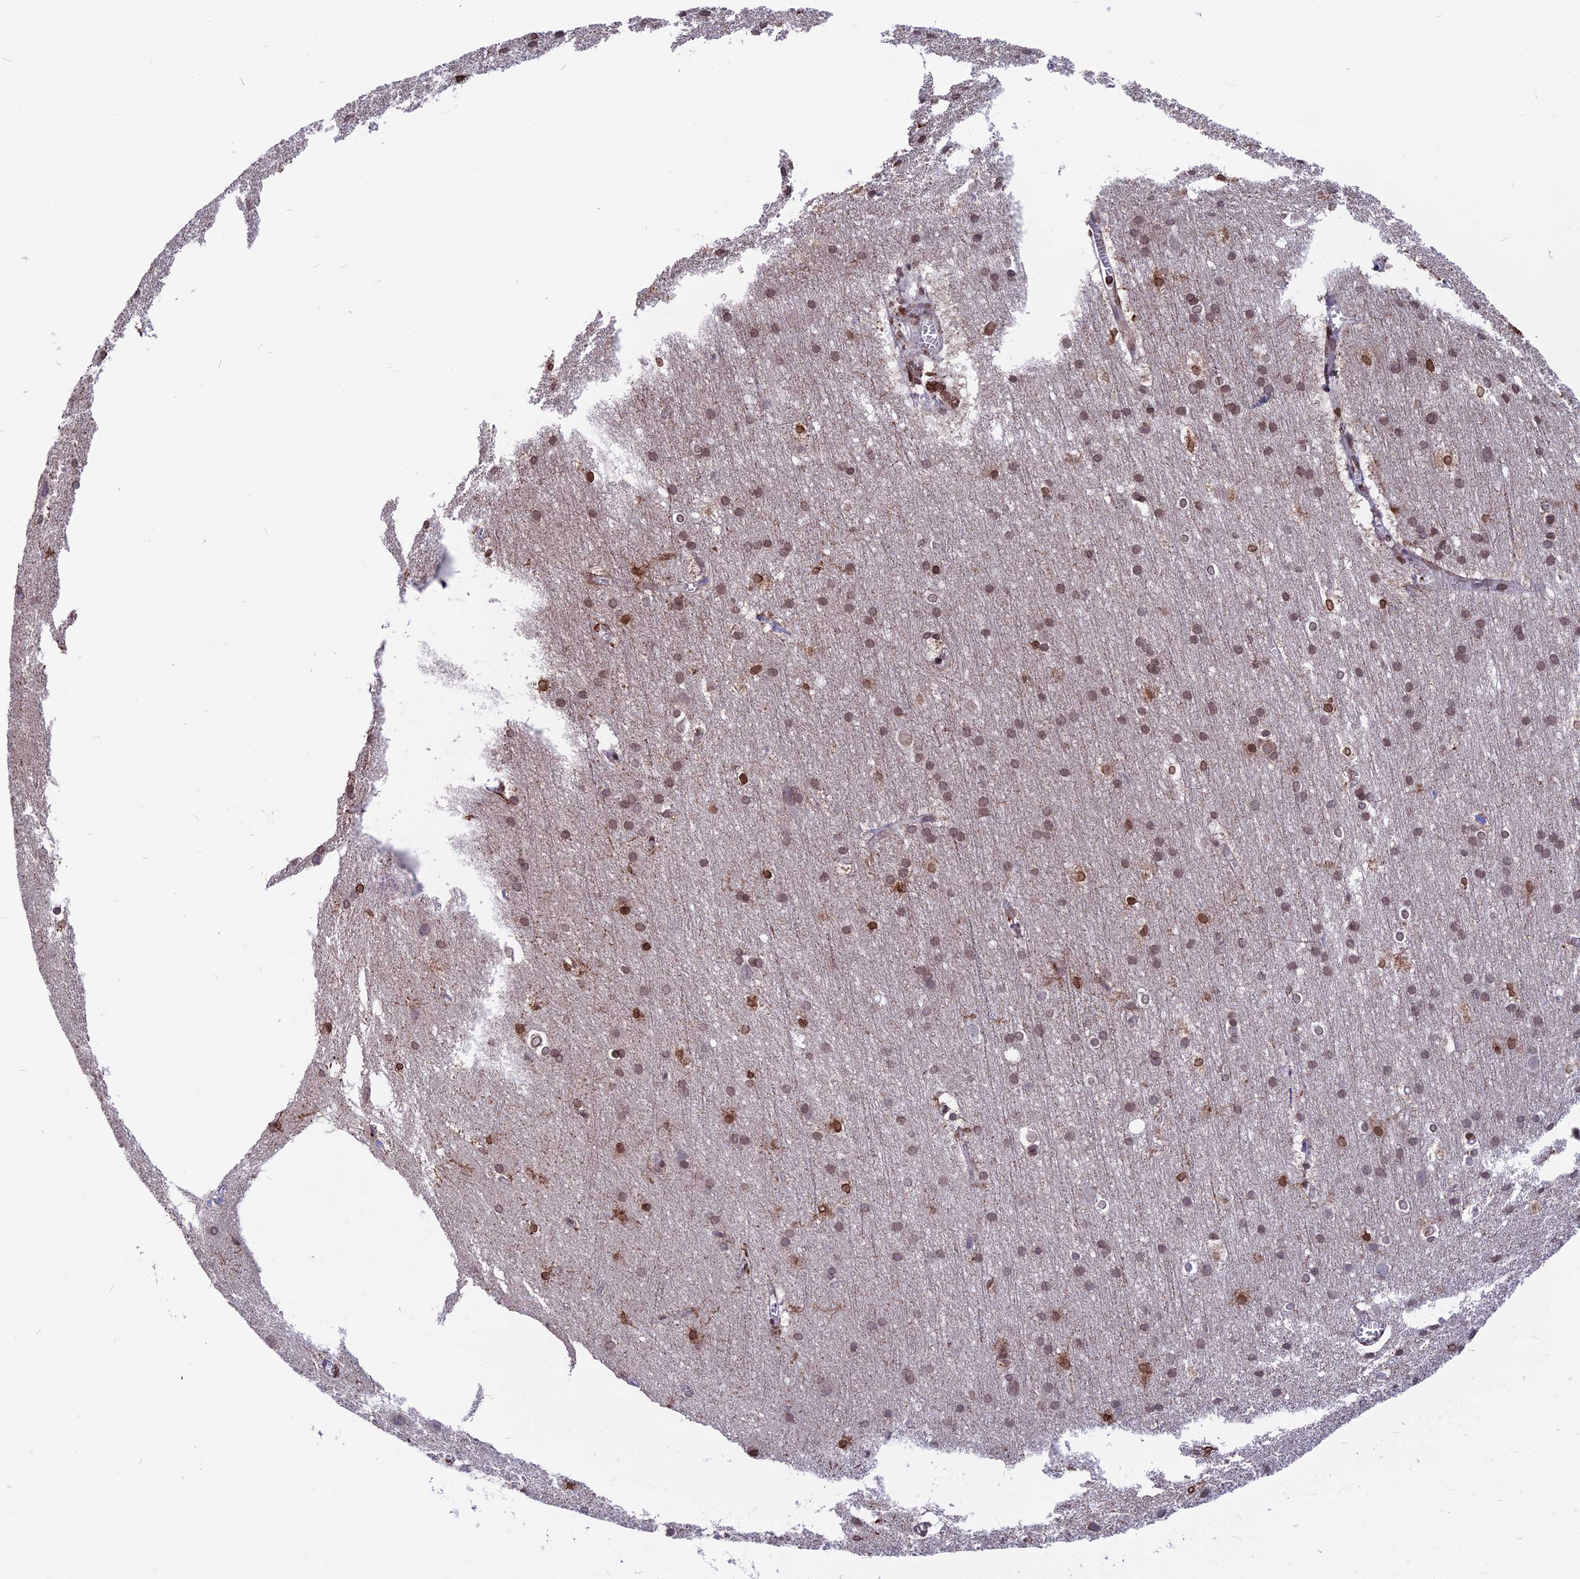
{"staining": {"intensity": "negative", "quantity": "none", "location": "none"}, "tissue": "cerebral cortex", "cell_type": "Endothelial cells", "image_type": "normal", "snomed": [{"axis": "morphology", "description": "Normal tissue, NOS"}, {"axis": "topography", "description": "Cerebral cortex"}], "caption": "IHC of normal cerebral cortex reveals no positivity in endothelial cells.", "gene": "PTCHD4", "patient": {"sex": "male", "age": 54}}